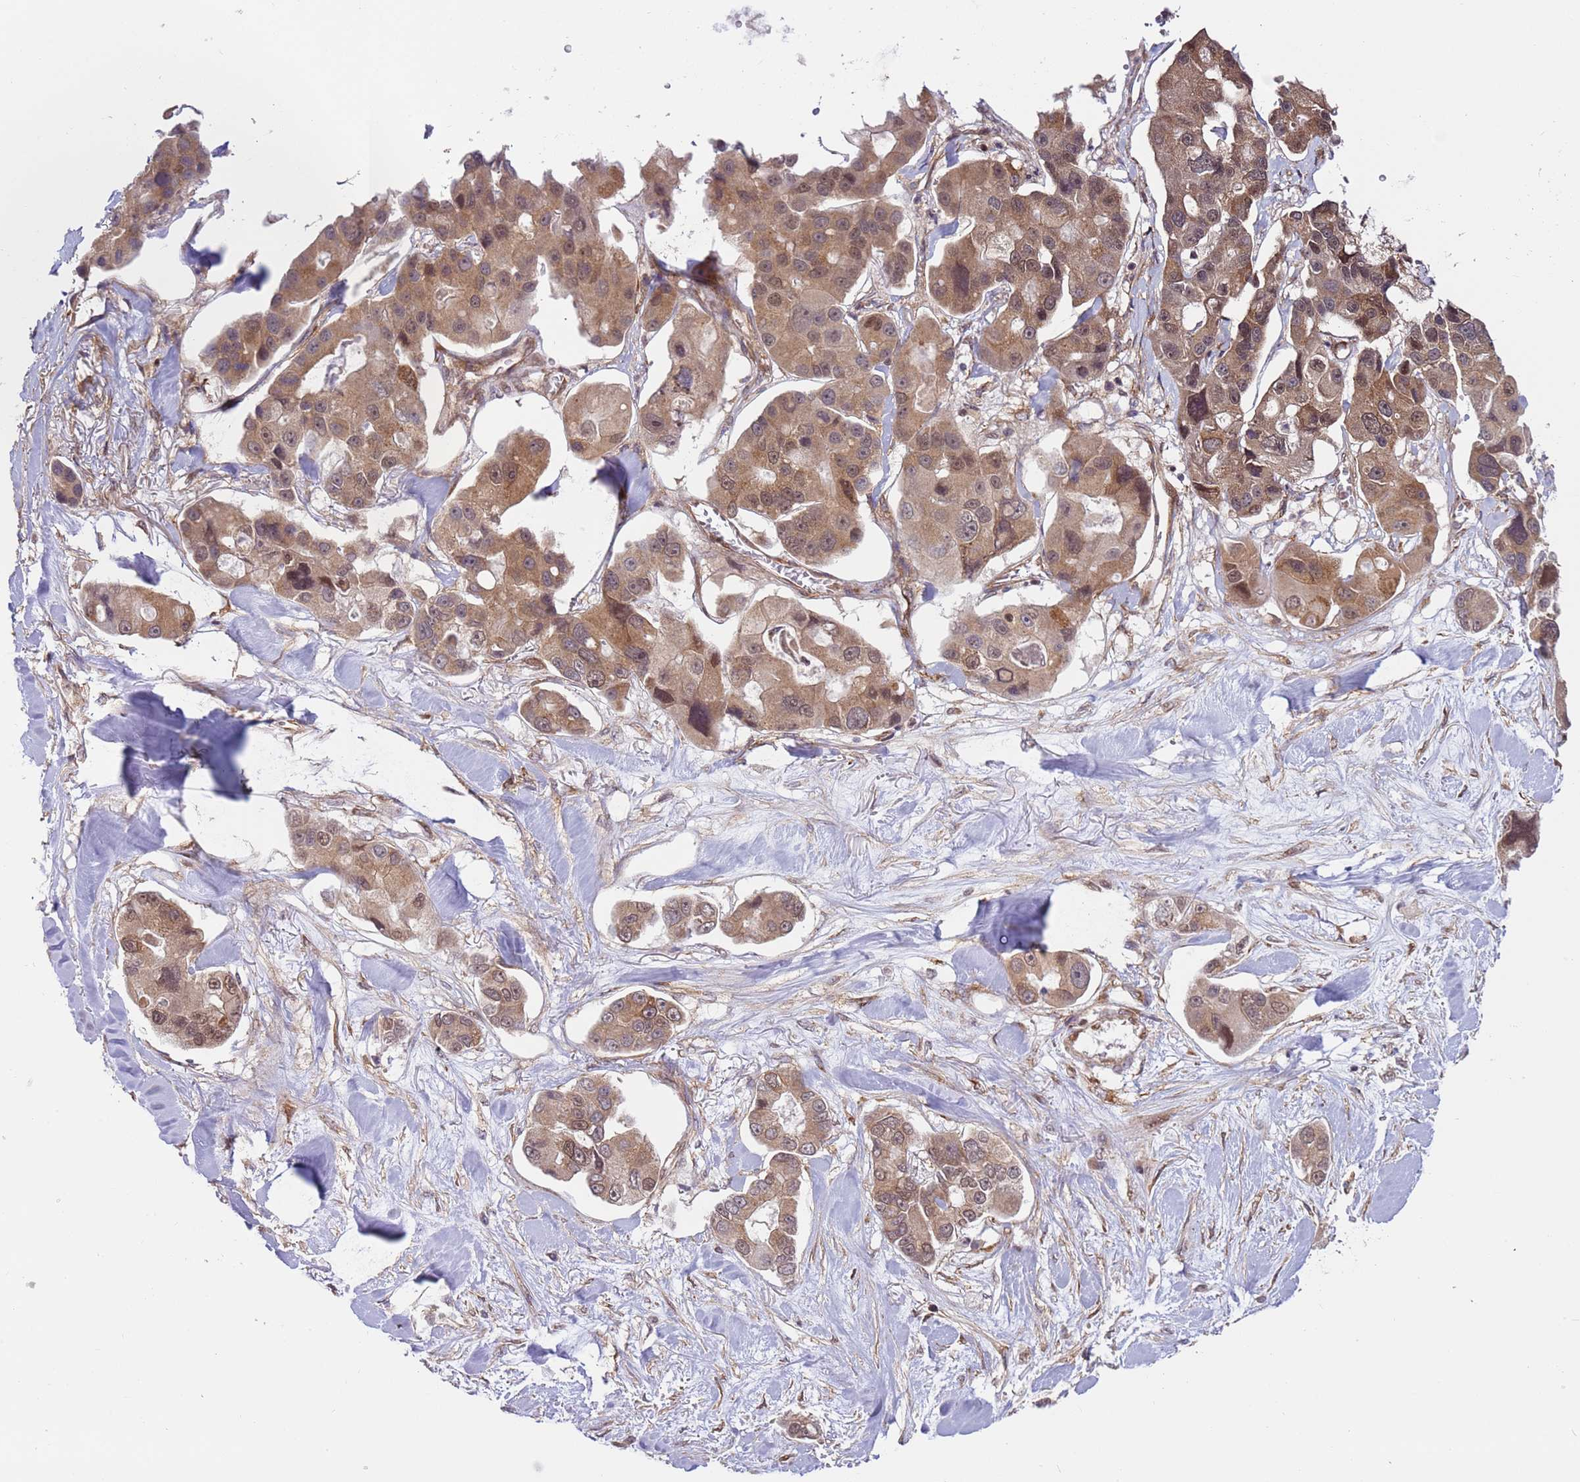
{"staining": {"intensity": "moderate", "quantity": ">75%", "location": "cytoplasmic/membranous,nuclear"}, "tissue": "lung cancer", "cell_type": "Tumor cells", "image_type": "cancer", "snomed": [{"axis": "morphology", "description": "Adenocarcinoma, NOS"}, {"axis": "topography", "description": "Lung"}], "caption": "Immunohistochemistry (IHC) of lung adenocarcinoma shows medium levels of moderate cytoplasmic/membranous and nuclear staining in approximately >75% of tumor cells.", "gene": "DCAF4", "patient": {"sex": "female", "age": 54}}